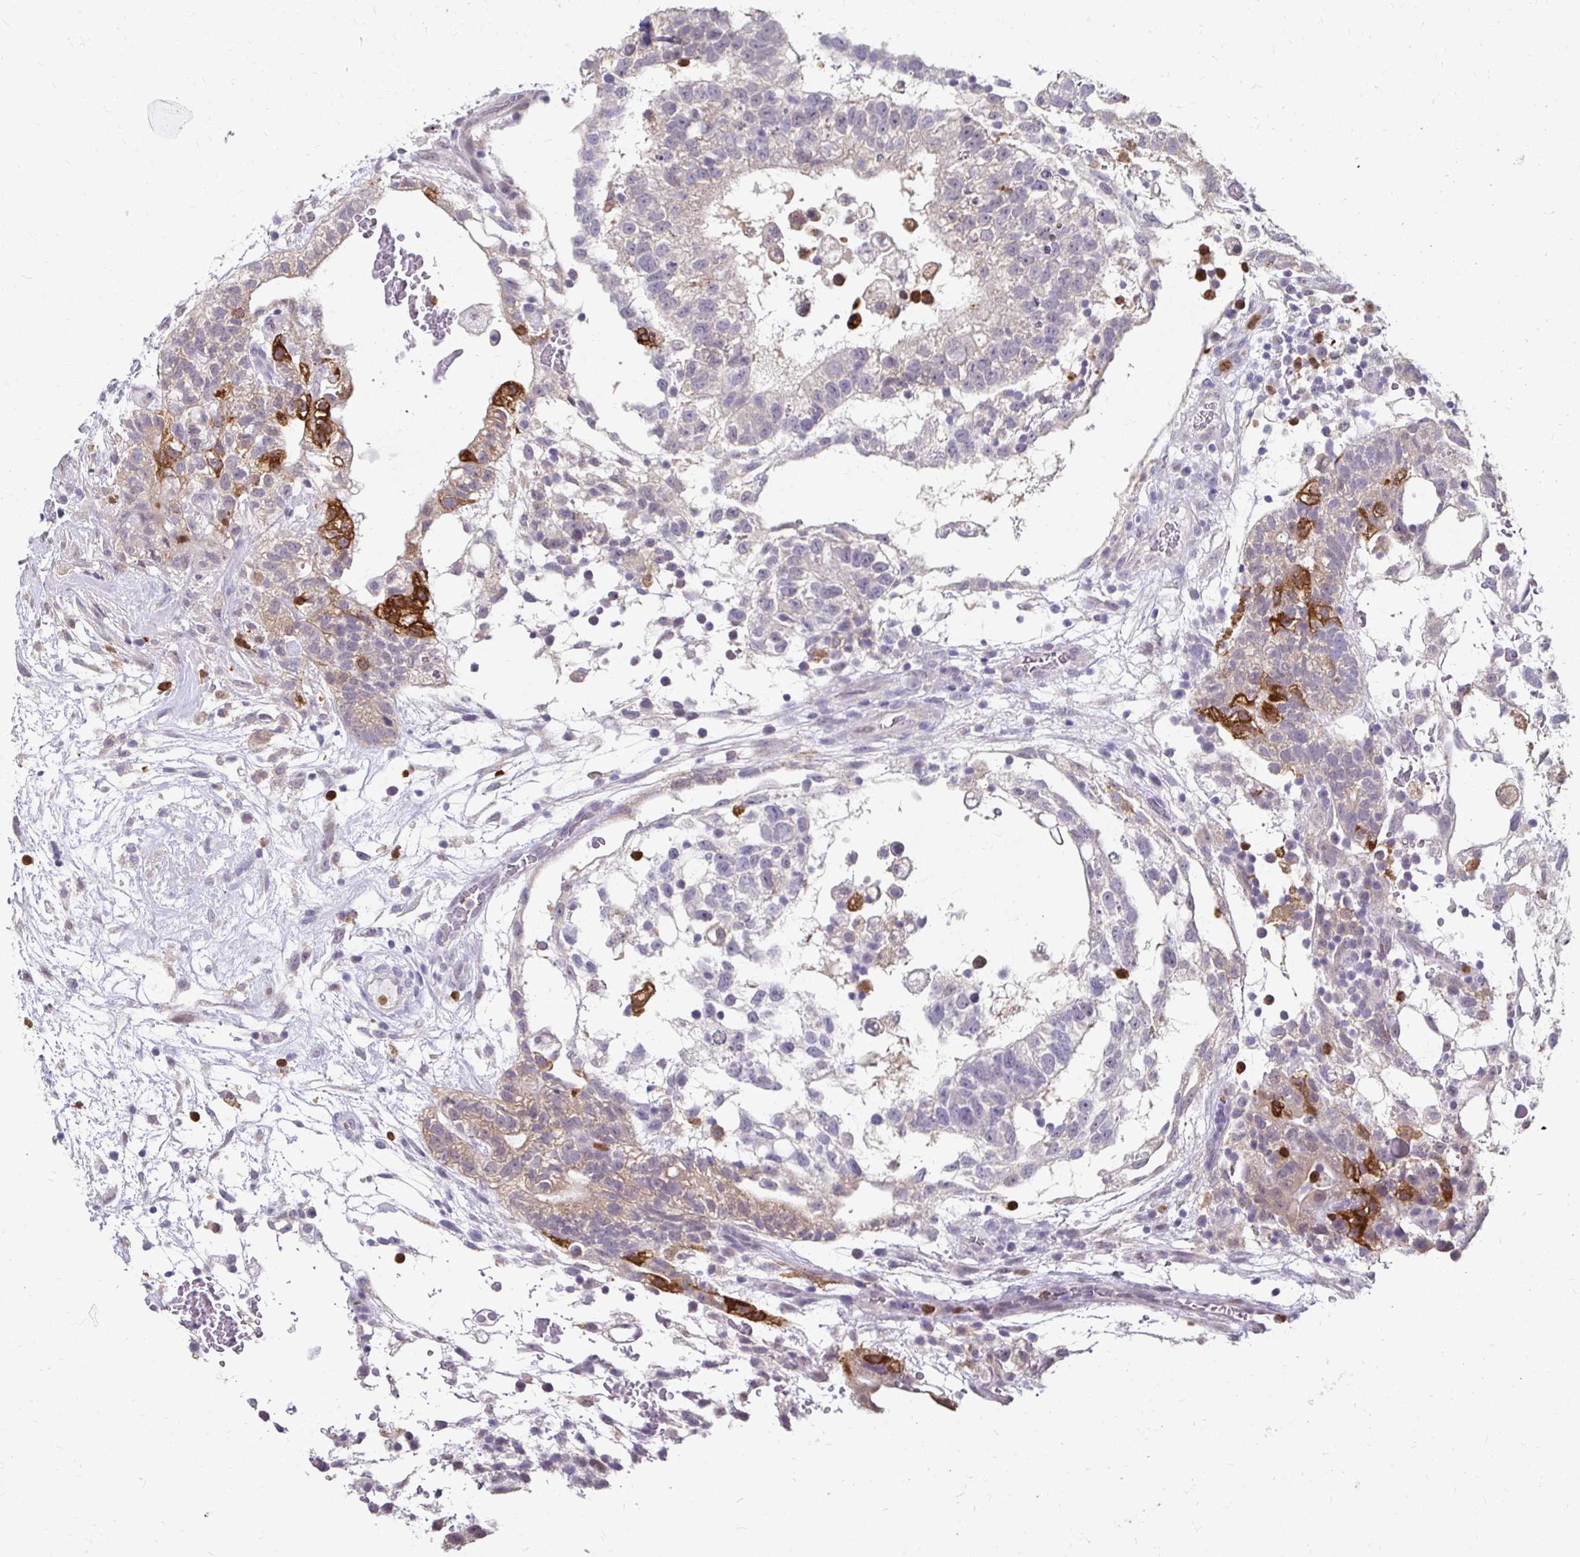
{"staining": {"intensity": "strong", "quantity": "<25%", "location": "cytoplasmic/membranous"}, "tissue": "testis cancer", "cell_type": "Tumor cells", "image_type": "cancer", "snomed": [{"axis": "morphology", "description": "Normal tissue, NOS"}, {"axis": "morphology", "description": "Carcinoma, Embryonal, NOS"}, {"axis": "topography", "description": "Testis"}], "caption": "Tumor cells demonstrate medium levels of strong cytoplasmic/membranous positivity in approximately <25% of cells in testis embryonal carcinoma.", "gene": "PADI2", "patient": {"sex": "male", "age": 32}}